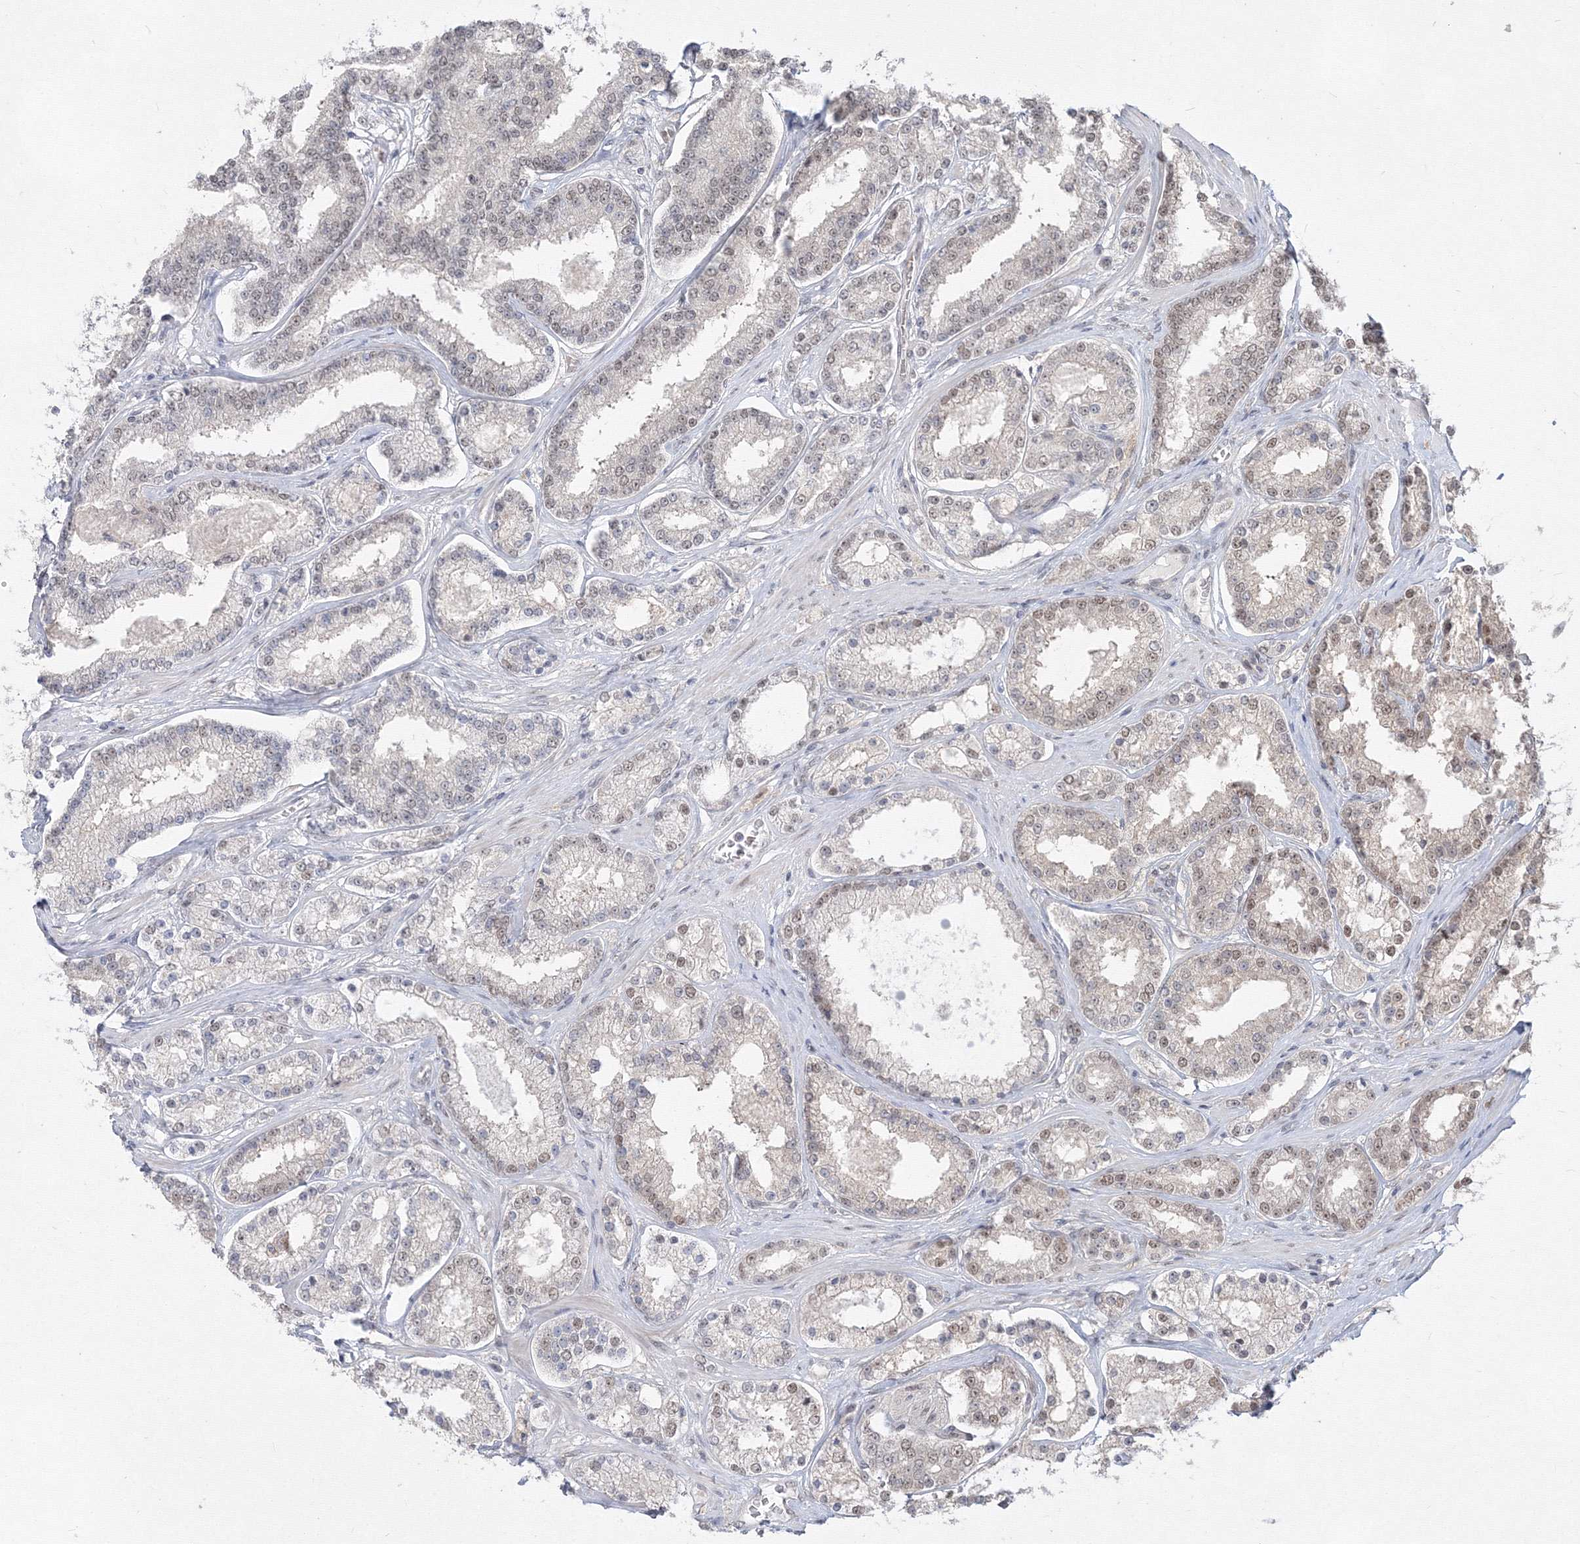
{"staining": {"intensity": "weak", "quantity": "25%-75%", "location": "nuclear"}, "tissue": "prostate cancer", "cell_type": "Tumor cells", "image_type": "cancer", "snomed": [{"axis": "morphology", "description": "Normal tissue, NOS"}, {"axis": "morphology", "description": "Adenocarcinoma, High grade"}, {"axis": "topography", "description": "Prostate"}], "caption": "IHC staining of high-grade adenocarcinoma (prostate), which reveals low levels of weak nuclear positivity in approximately 25%-75% of tumor cells indicating weak nuclear protein positivity. The staining was performed using DAB (brown) for protein detection and nuclei were counterstained in hematoxylin (blue).", "gene": "COPS4", "patient": {"sex": "male", "age": 83}}